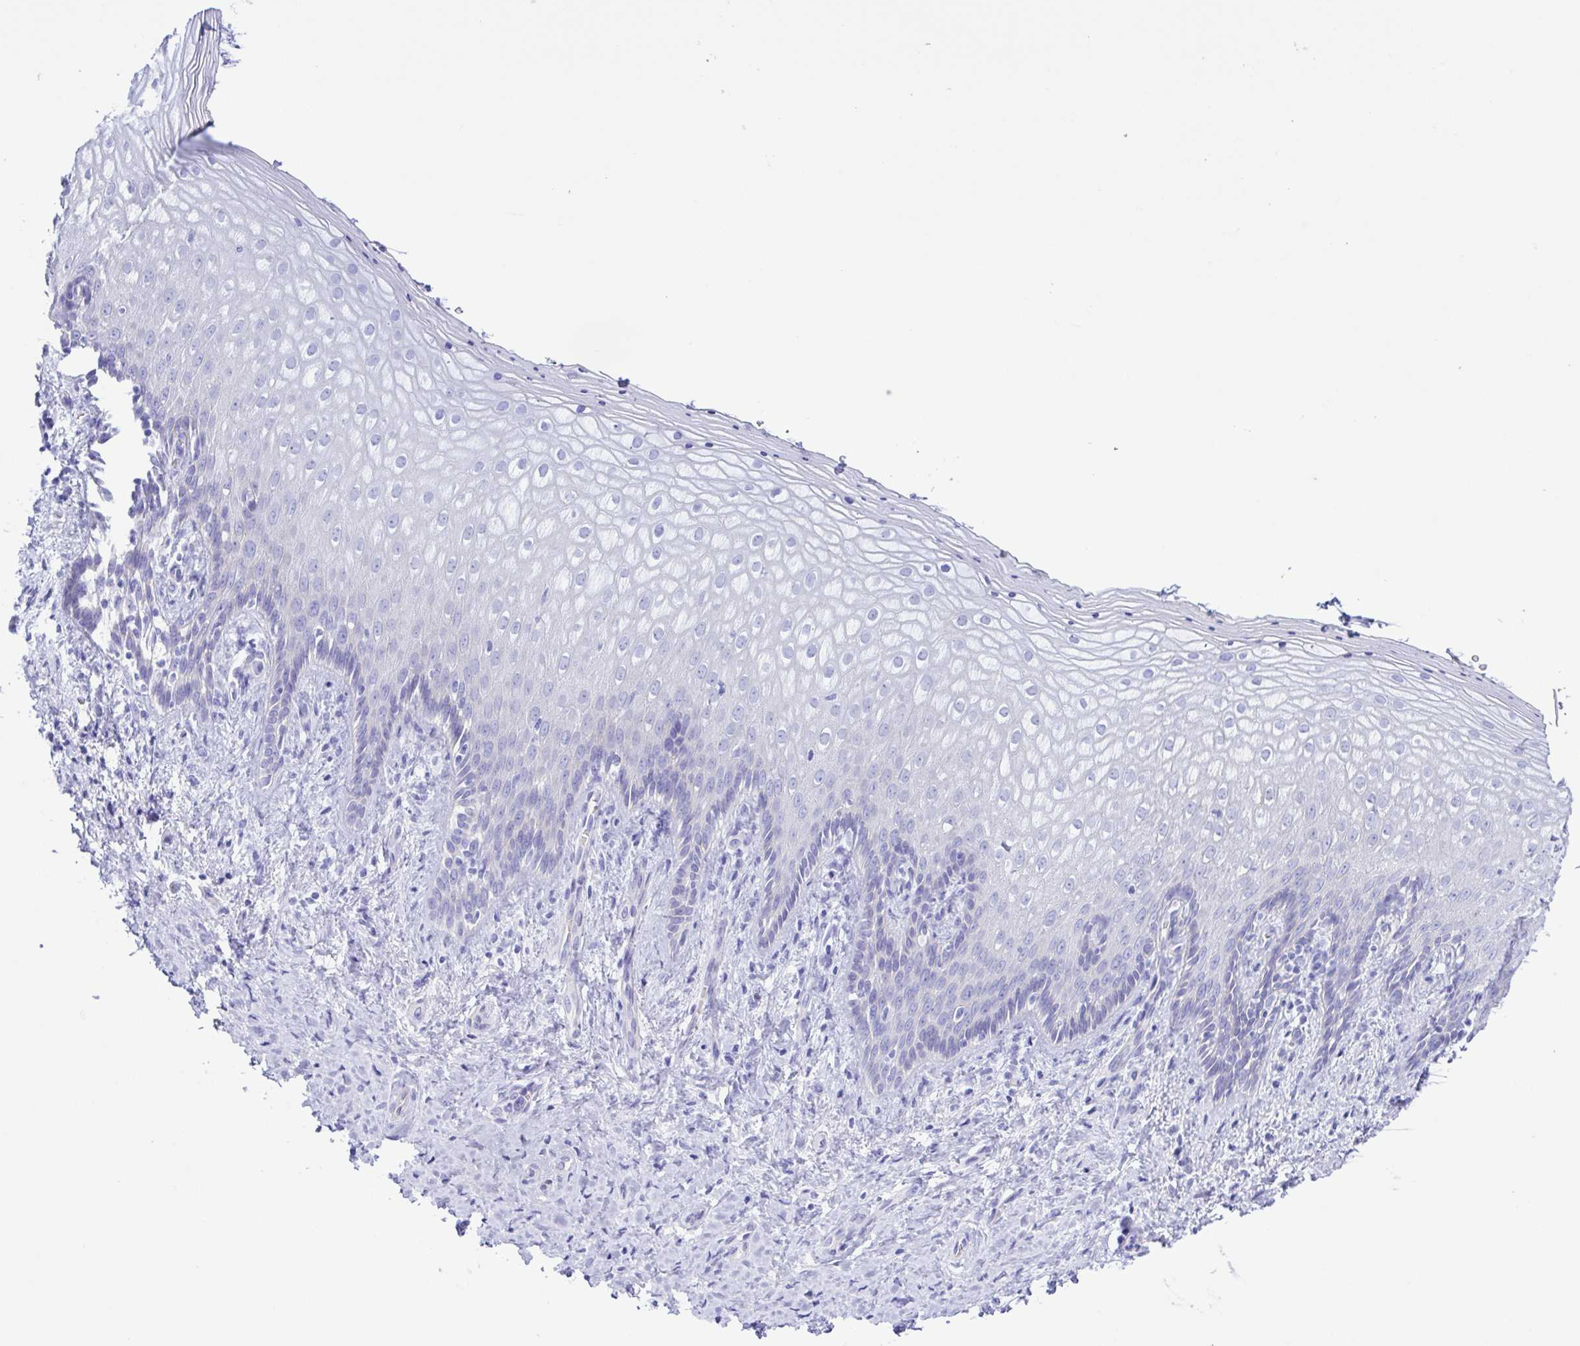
{"staining": {"intensity": "negative", "quantity": "none", "location": "none"}, "tissue": "vagina", "cell_type": "Squamous epithelial cells", "image_type": "normal", "snomed": [{"axis": "morphology", "description": "Normal tissue, NOS"}, {"axis": "topography", "description": "Vagina"}], "caption": "Squamous epithelial cells show no significant protein staining in unremarkable vagina.", "gene": "CYP11A1", "patient": {"sex": "female", "age": 42}}